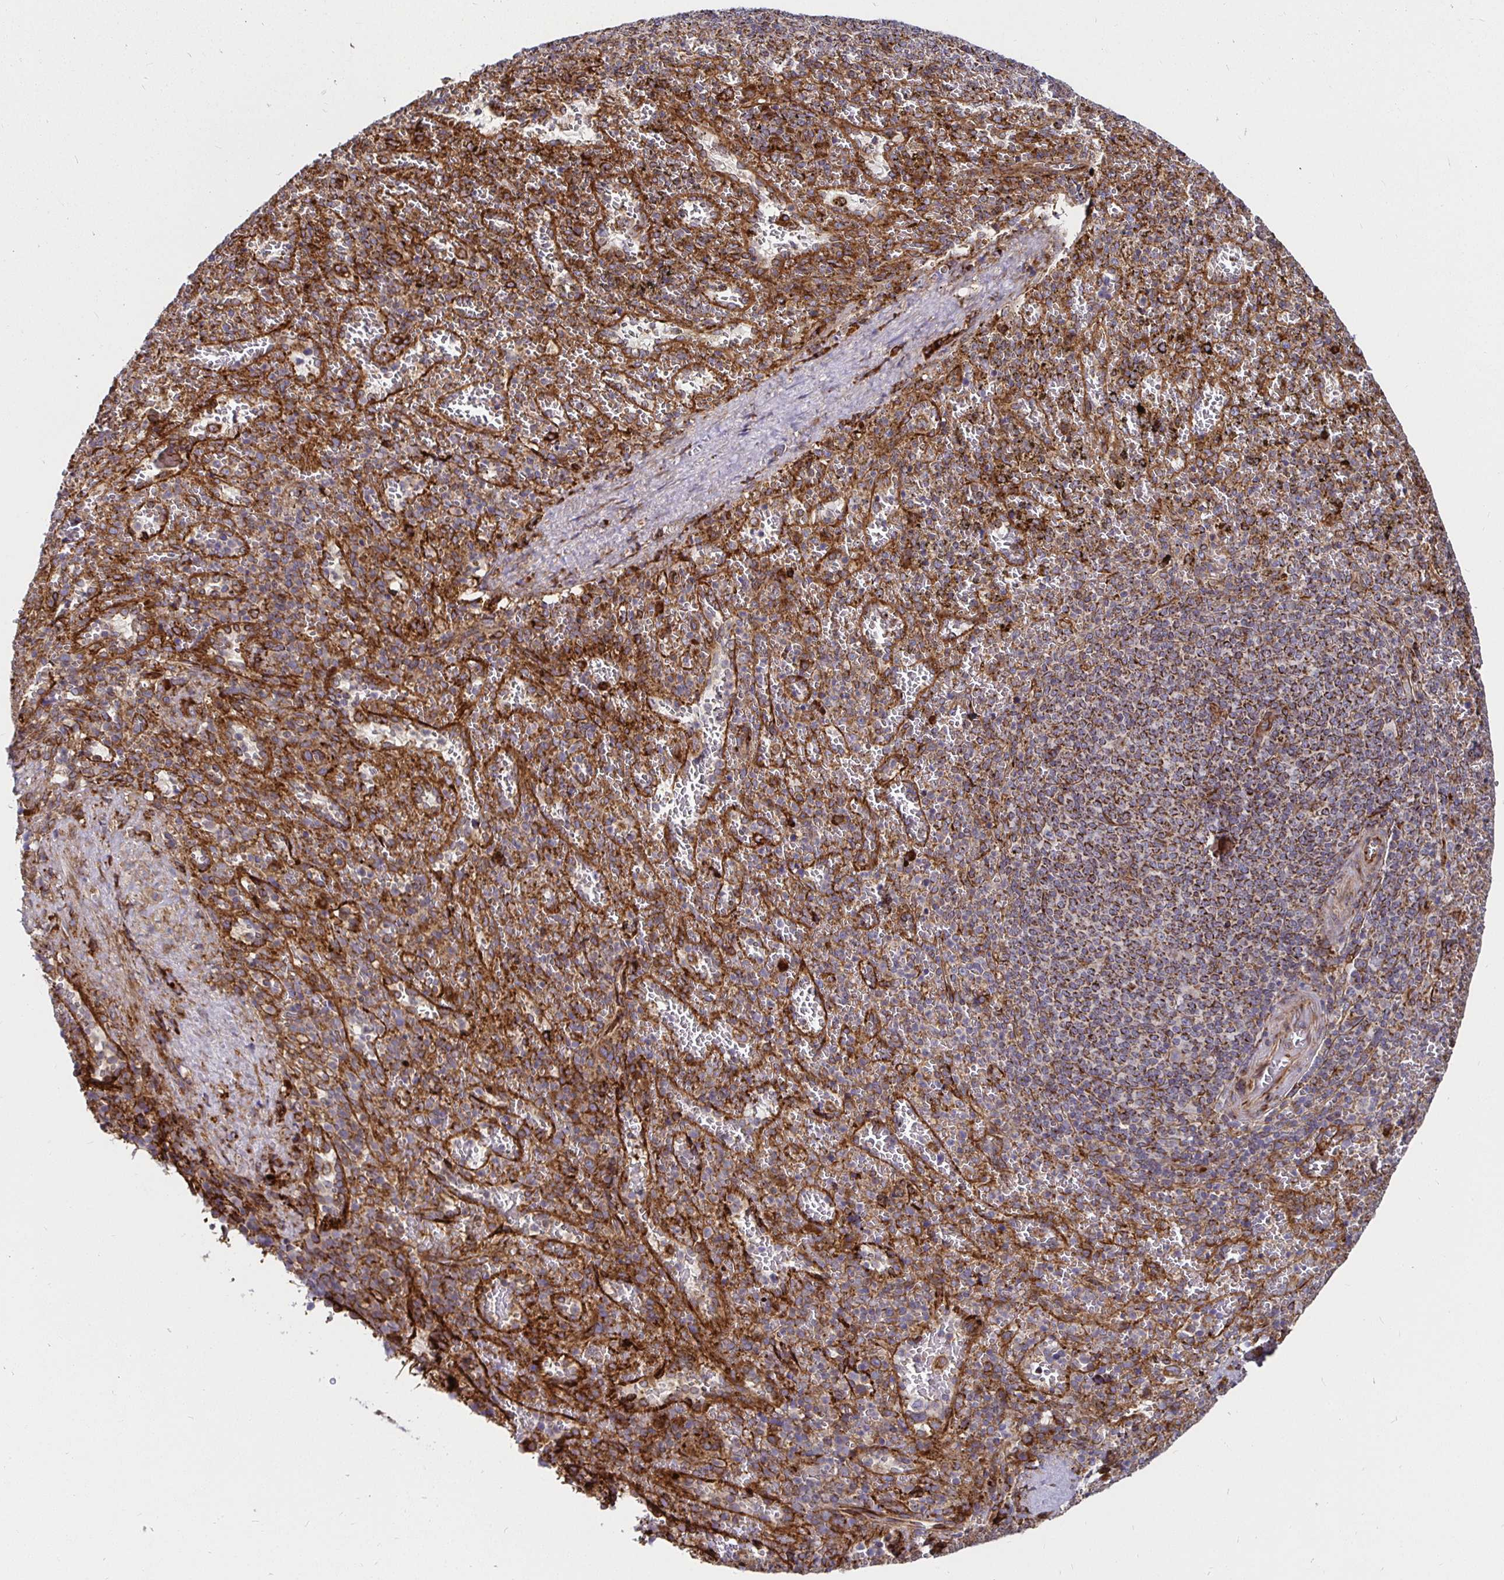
{"staining": {"intensity": "strong", "quantity": "<25%", "location": "cytoplasmic/membranous"}, "tissue": "spleen", "cell_type": "Cells in red pulp", "image_type": "normal", "snomed": [{"axis": "morphology", "description": "Normal tissue, NOS"}, {"axis": "topography", "description": "Spleen"}], "caption": "Cells in red pulp demonstrate strong cytoplasmic/membranous positivity in about <25% of cells in unremarkable spleen.", "gene": "SMYD3", "patient": {"sex": "female", "age": 50}}